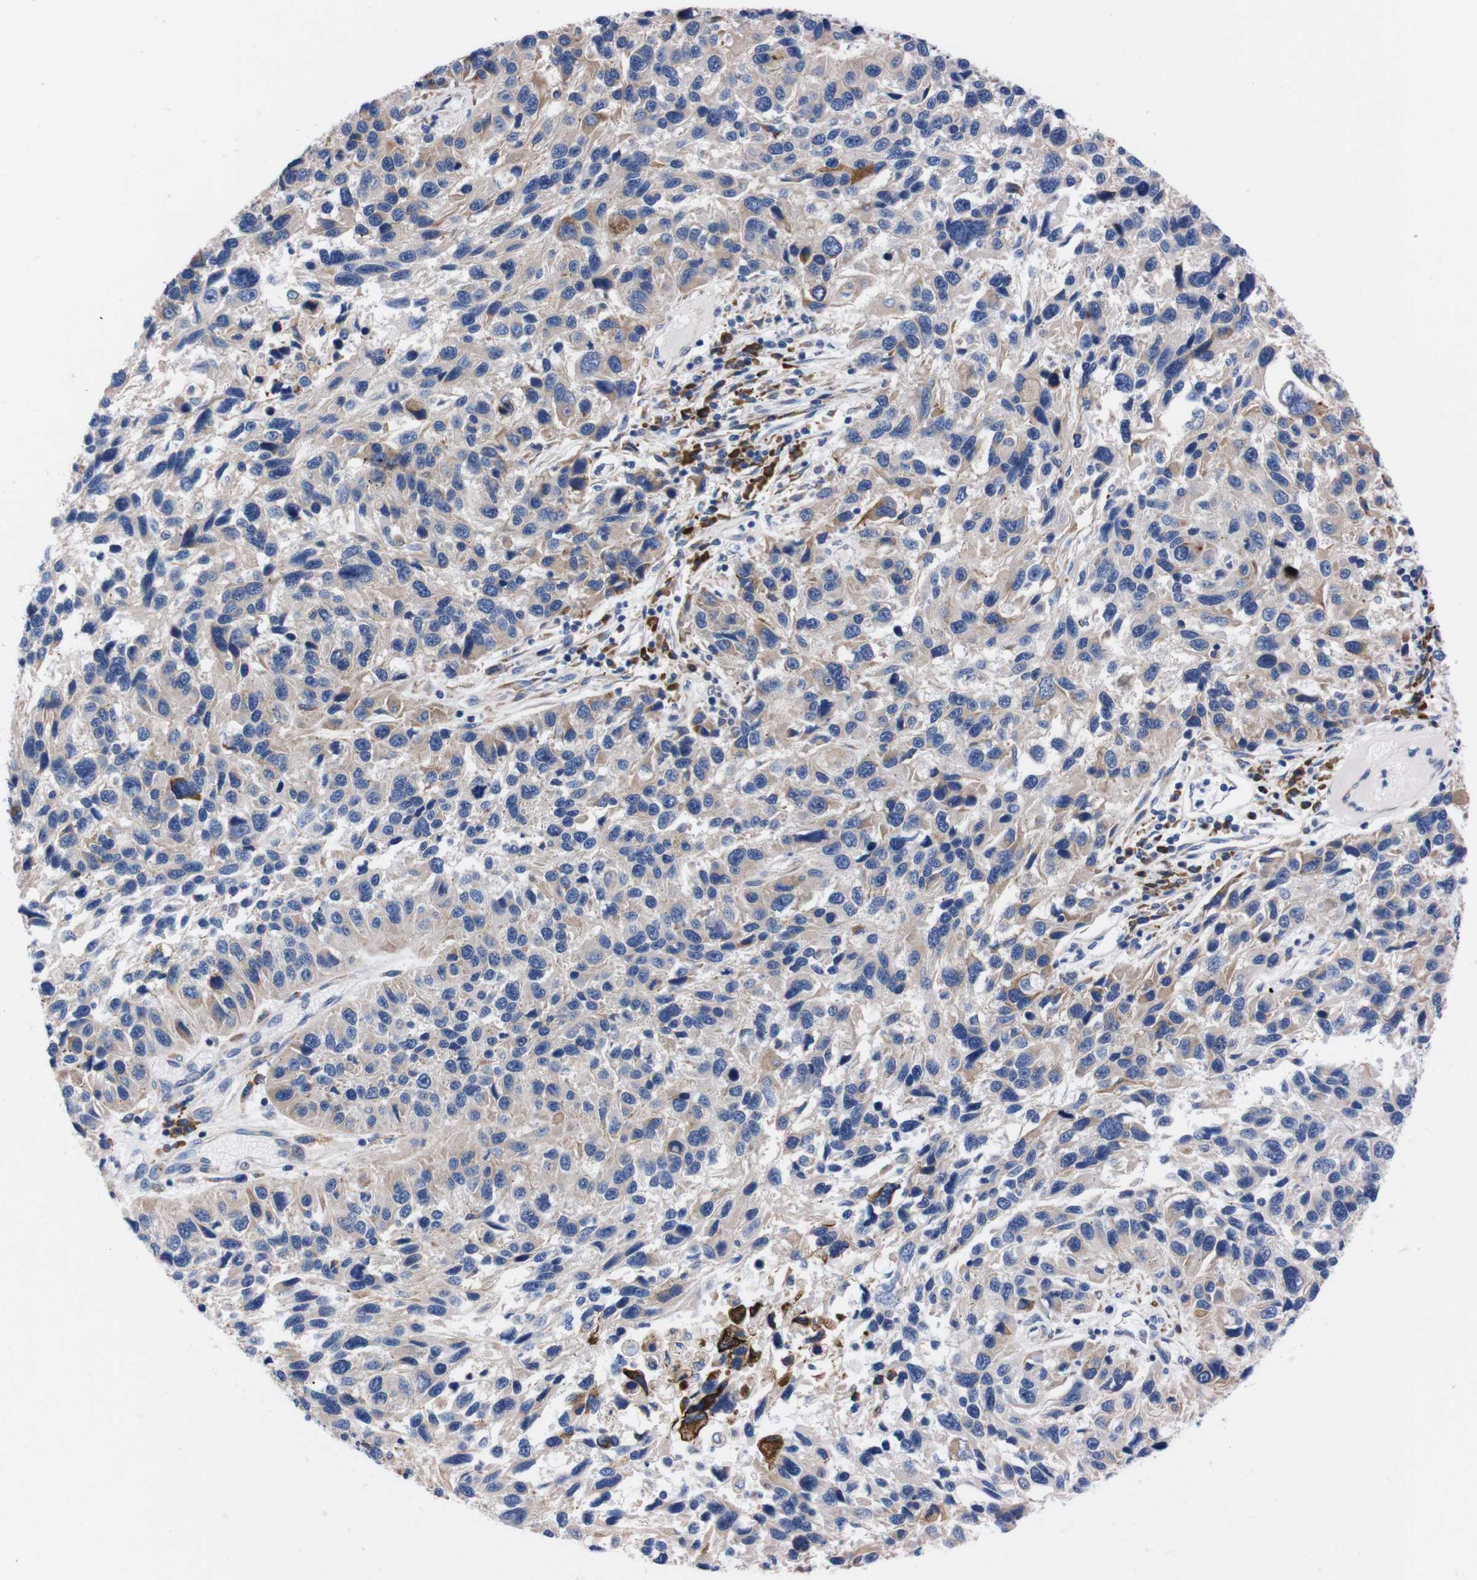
{"staining": {"intensity": "weak", "quantity": ">75%", "location": "cytoplasmic/membranous"}, "tissue": "melanoma", "cell_type": "Tumor cells", "image_type": "cancer", "snomed": [{"axis": "morphology", "description": "Malignant melanoma, NOS"}, {"axis": "topography", "description": "Skin"}], "caption": "A low amount of weak cytoplasmic/membranous expression is identified in about >75% of tumor cells in melanoma tissue. (DAB (3,3'-diaminobenzidine) = brown stain, brightfield microscopy at high magnification).", "gene": "NEBL", "patient": {"sex": "male", "age": 53}}